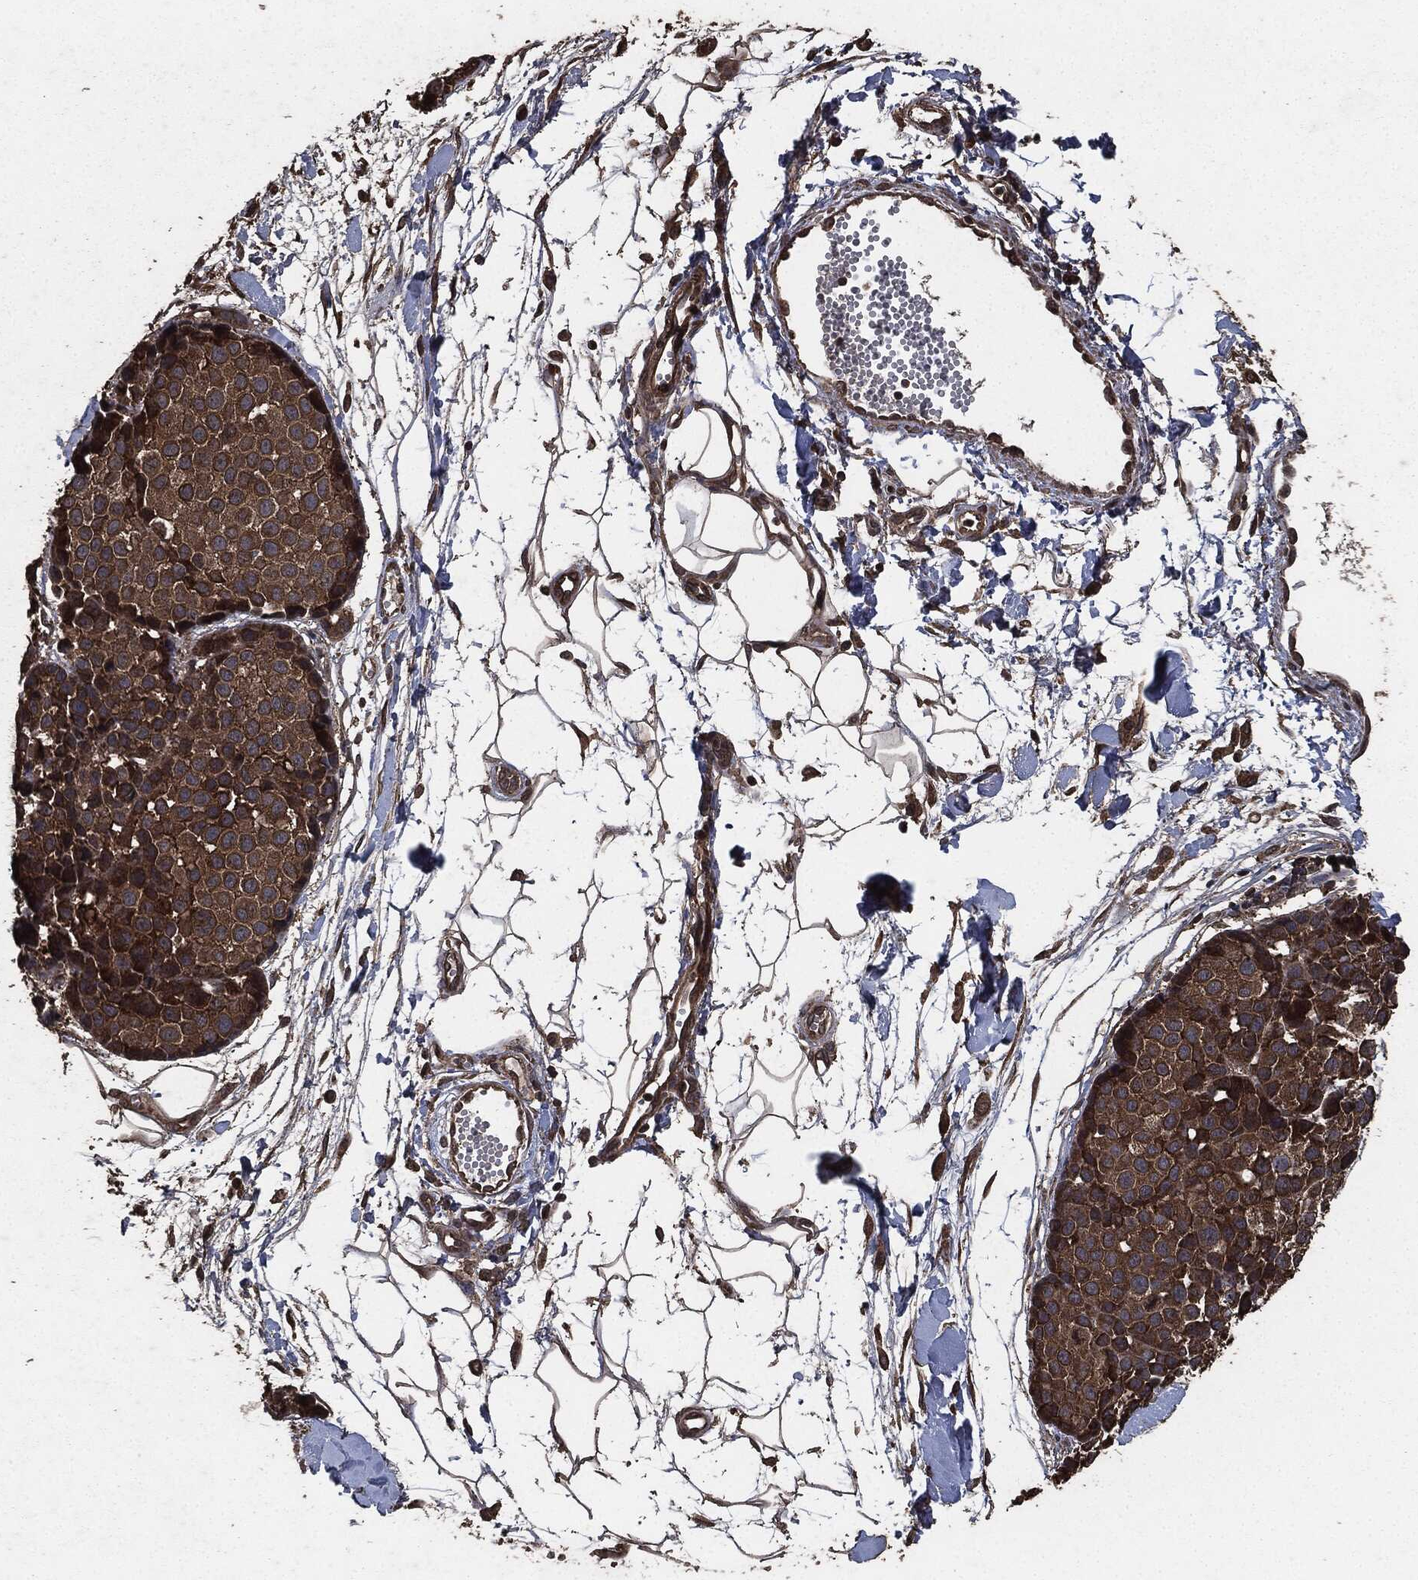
{"staining": {"intensity": "moderate", "quantity": ">75%", "location": "cytoplasmic/membranous"}, "tissue": "melanoma", "cell_type": "Tumor cells", "image_type": "cancer", "snomed": [{"axis": "morphology", "description": "Malignant melanoma, NOS"}, {"axis": "topography", "description": "Skin"}], "caption": "Immunohistochemistry (DAB) staining of melanoma demonstrates moderate cytoplasmic/membranous protein staining in about >75% of tumor cells.", "gene": "AKT1S1", "patient": {"sex": "female", "age": 86}}